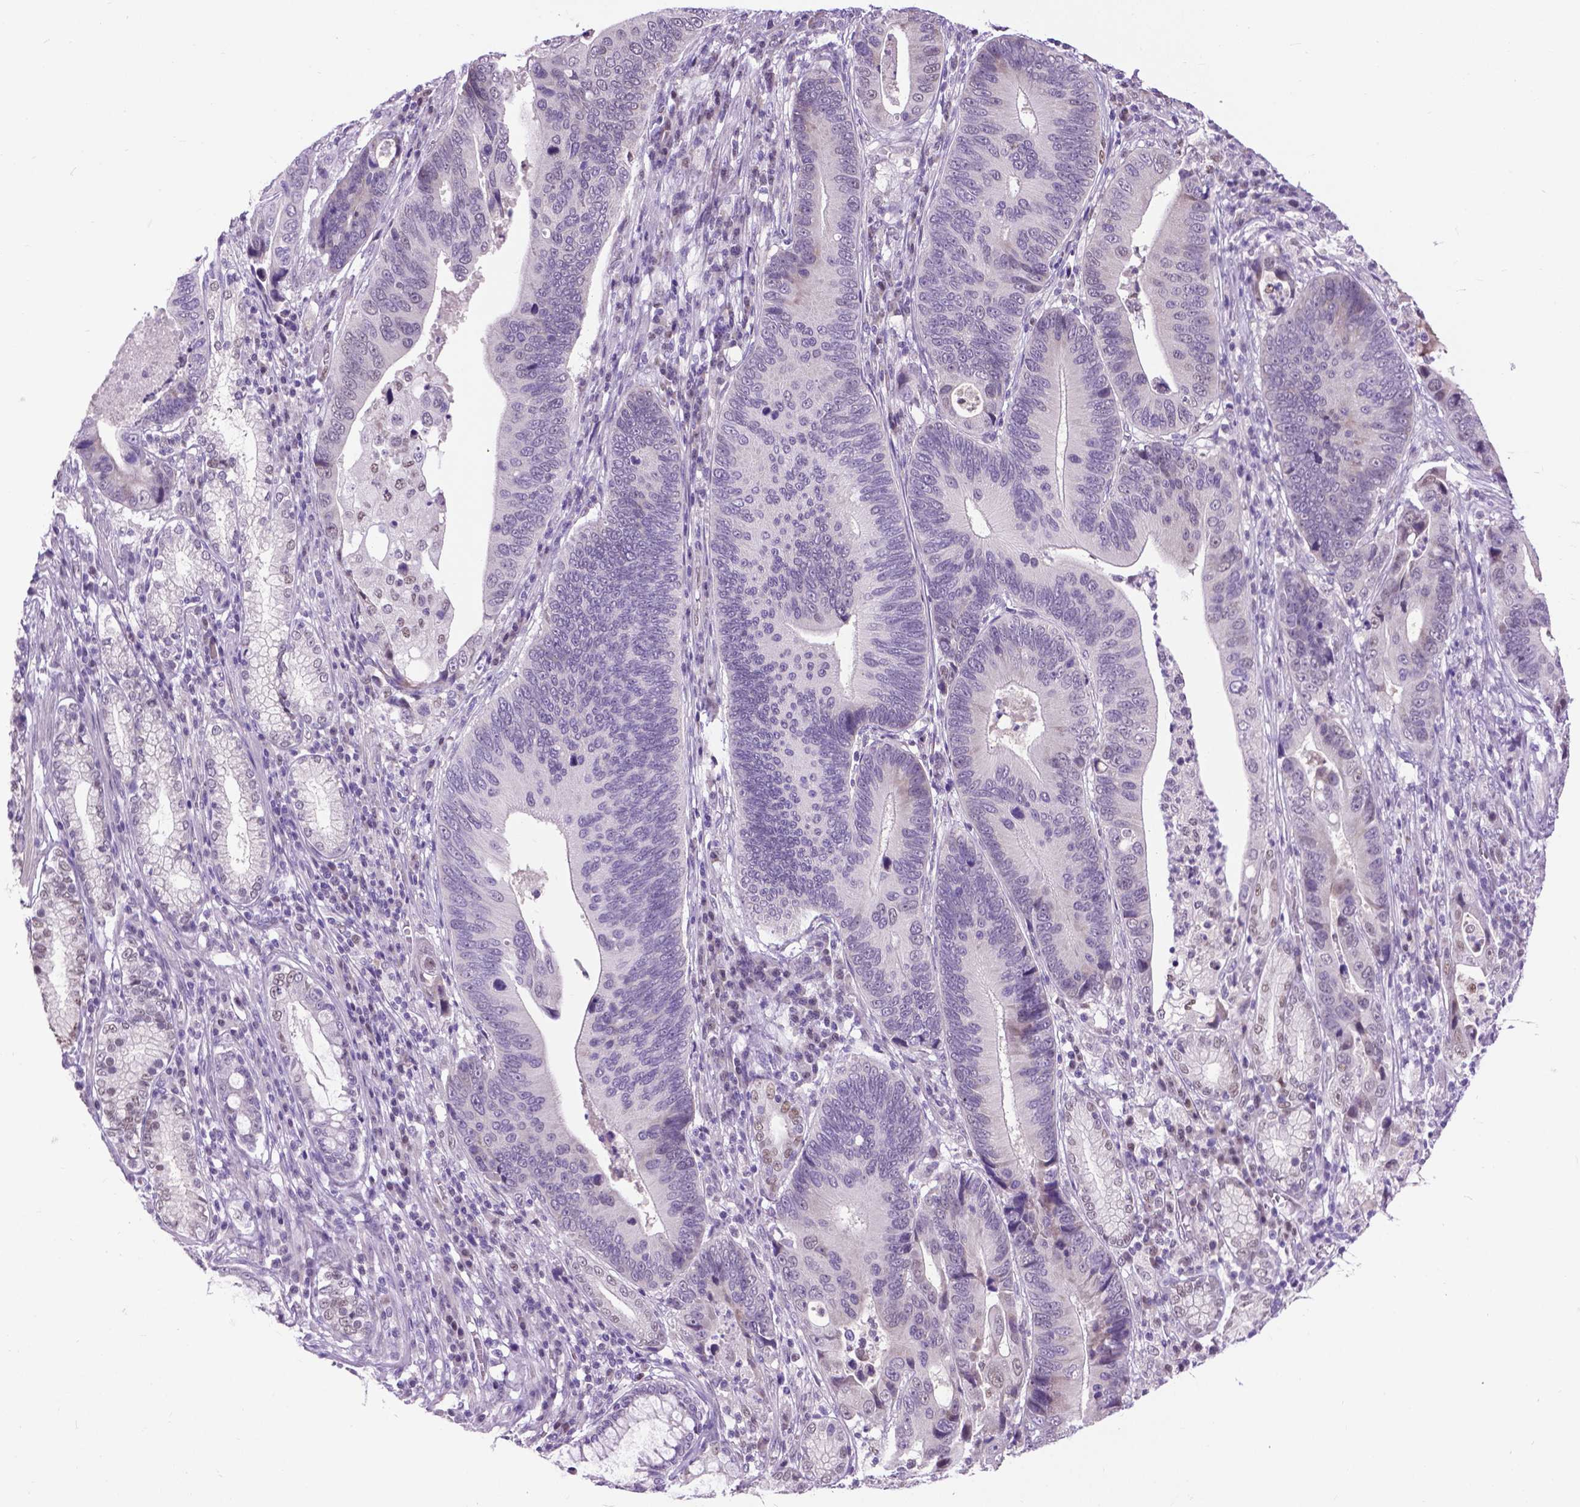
{"staining": {"intensity": "negative", "quantity": "none", "location": "none"}, "tissue": "stomach cancer", "cell_type": "Tumor cells", "image_type": "cancer", "snomed": [{"axis": "morphology", "description": "Adenocarcinoma, NOS"}, {"axis": "topography", "description": "Stomach"}], "caption": "Immunohistochemistry image of human stomach cancer (adenocarcinoma) stained for a protein (brown), which demonstrates no positivity in tumor cells.", "gene": "APCDD1L", "patient": {"sex": "male", "age": 84}}